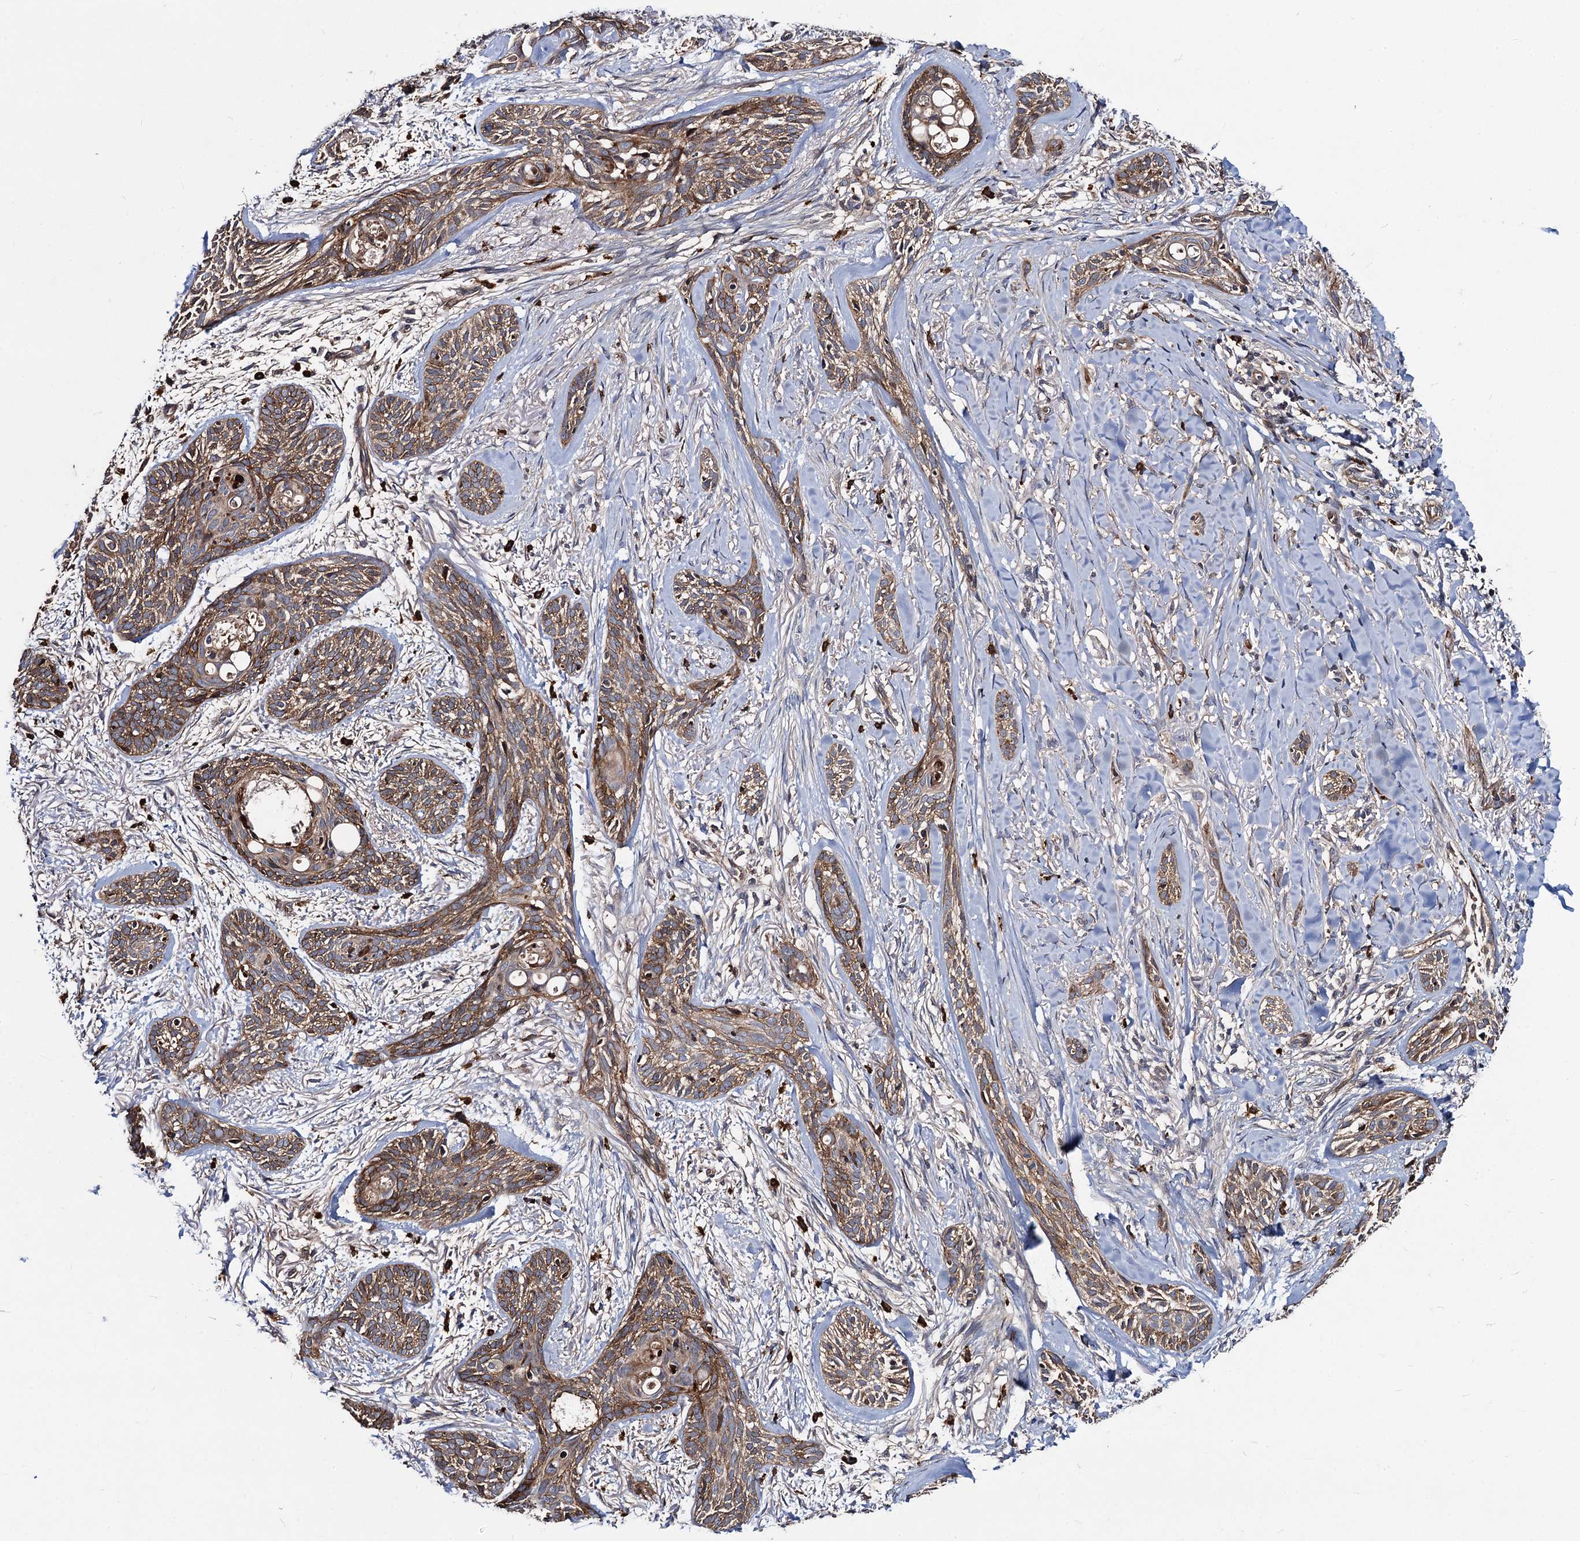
{"staining": {"intensity": "moderate", "quantity": ">75%", "location": "cytoplasmic/membranous"}, "tissue": "skin cancer", "cell_type": "Tumor cells", "image_type": "cancer", "snomed": [{"axis": "morphology", "description": "Basal cell carcinoma"}, {"axis": "topography", "description": "Skin"}], "caption": "DAB (3,3'-diaminobenzidine) immunohistochemical staining of human skin cancer (basal cell carcinoma) demonstrates moderate cytoplasmic/membranous protein expression in approximately >75% of tumor cells. Using DAB (3,3'-diaminobenzidine) (brown) and hematoxylin (blue) stains, captured at high magnification using brightfield microscopy.", "gene": "KXD1", "patient": {"sex": "female", "age": 59}}